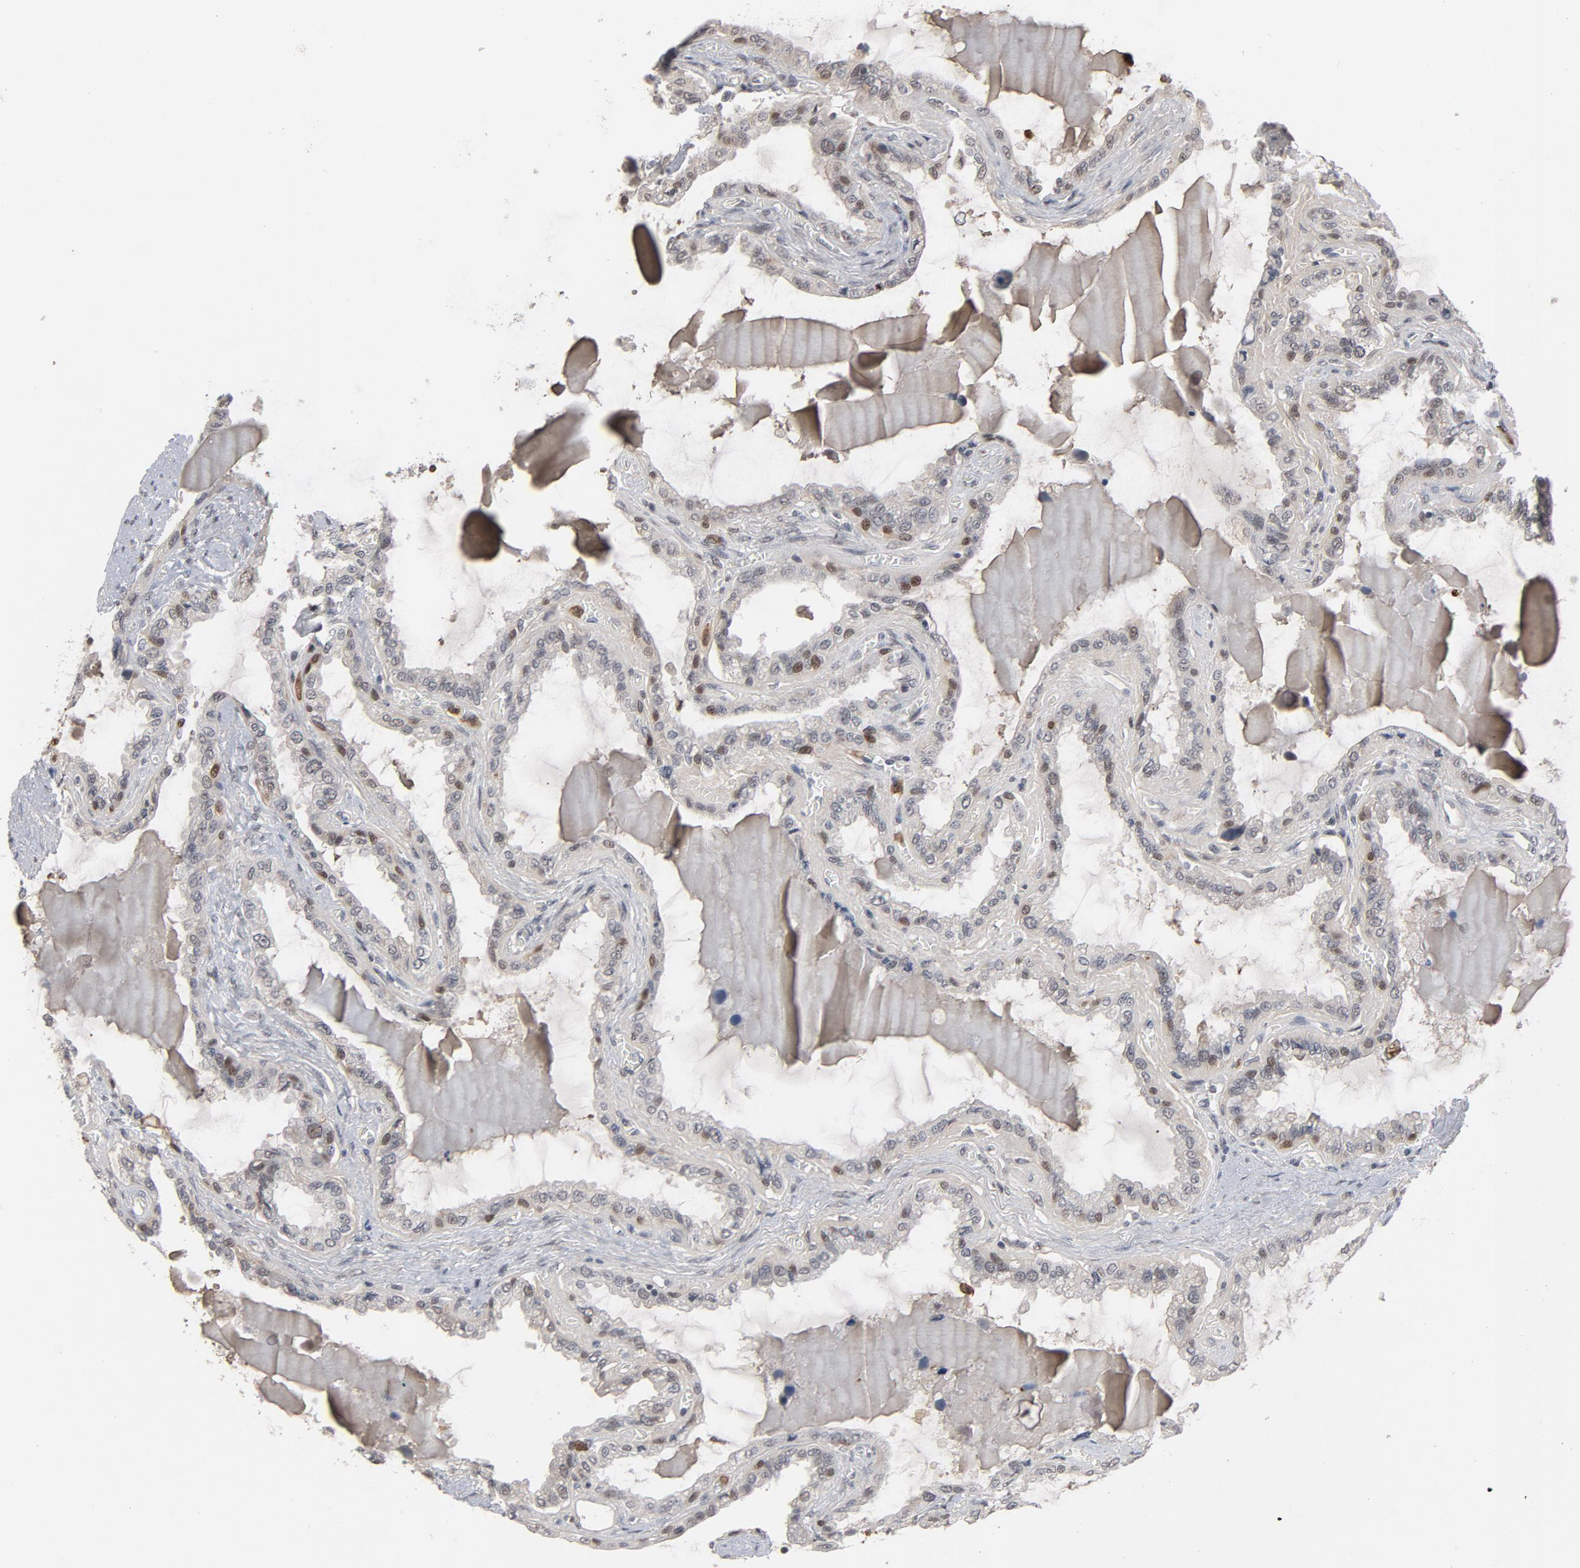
{"staining": {"intensity": "weak", "quantity": "<25%", "location": "nuclear"}, "tissue": "seminal vesicle", "cell_type": "Glandular cells", "image_type": "normal", "snomed": [{"axis": "morphology", "description": "Normal tissue, NOS"}, {"axis": "morphology", "description": "Inflammation, NOS"}, {"axis": "topography", "description": "Urinary bladder"}, {"axis": "topography", "description": "Prostate"}, {"axis": "topography", "description": "Seminal veicle"}], "caption": "Immunohistochemistry (IHC) photomicrograph of unremarkable human seminal vesicle stained for a protein (brown), which demonstrates no positivity in glandular cells. (DAB immunohistochemistry (IHC), high magnification).", "gene": "RTL5", "patient": {"sex": "male", "age": 82}}